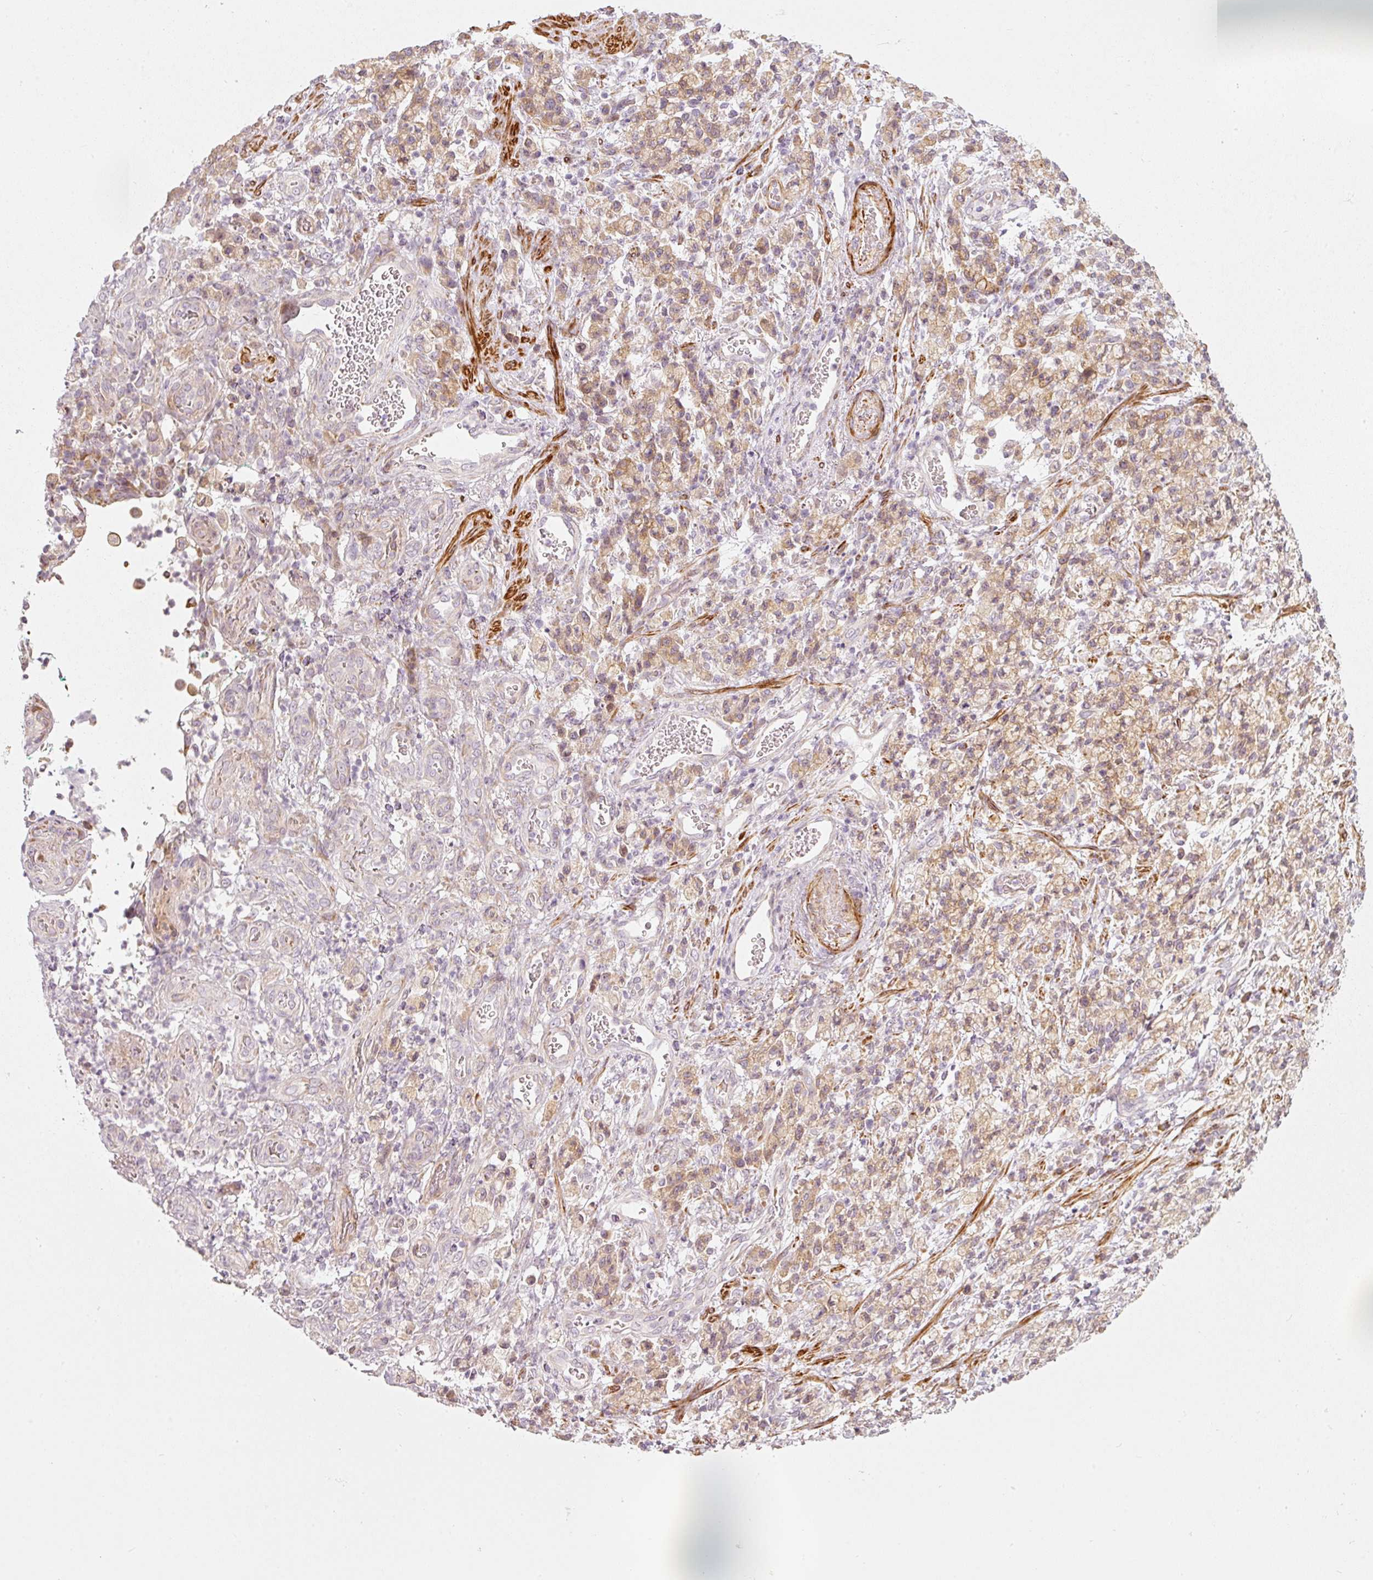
{"staining": {"intensity": "weak", "quantity": ">75%", "location": "cytoplasmic/membranous"}, "tissue": "stomach cancer", "cell_type": "Tumor cells", "image_type": "cancer", "snomed": [{"axis": "morphology", "description": "Adenocarcinoma, NOS"}, {"axis": "topography", "description": "Stomach"}], "caption": "Immunohistochemical staining of human stomach adenocarcinoma demonstrates low levels of weak cytoplasmic/membranous positivity in approximately >75% of tumor cells. Nuclei are stained in blue.", "gene": "KCNQ1", "patient": {"sex": "male", "age": 77}}